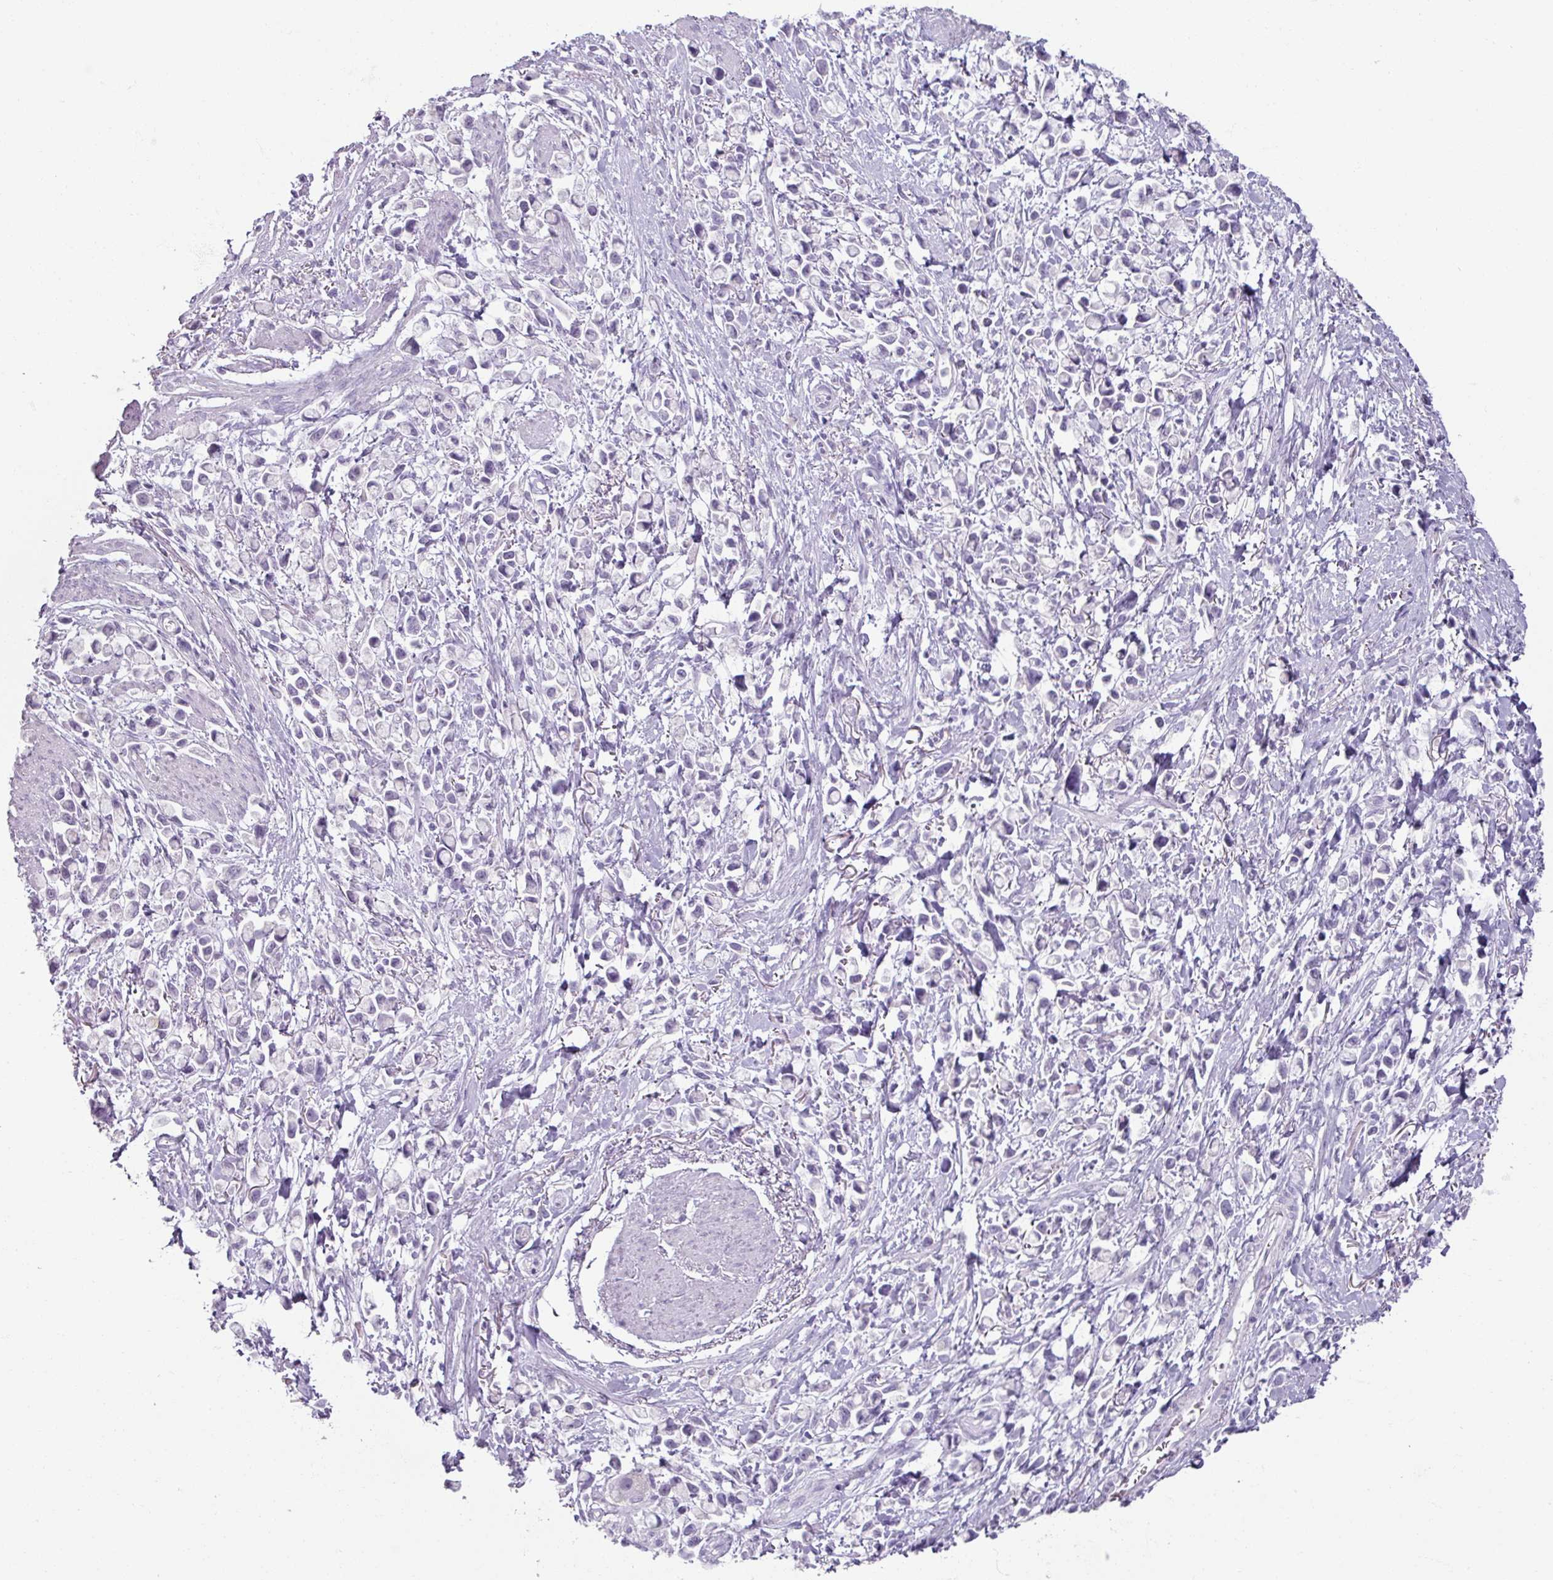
{"staining": {"intensity": "negative", "quantity": "none", "location": "none"}, "tissue": "stomach cancer", "cell_type": "Tumor cells", "image_type": "cancer", "snomed": [{"axis": "morphology", "description": "Adenocarcinoma, NOS"}, {"axis": "topography", "description": "Stomach"}], "caption": "Immunohistochemistry (IHC) of adenocarcinoma (stomach) displays no expression in tumor cells.", "gene": "SLC27A5", "patient": {"sex": "female", "age": 81}}